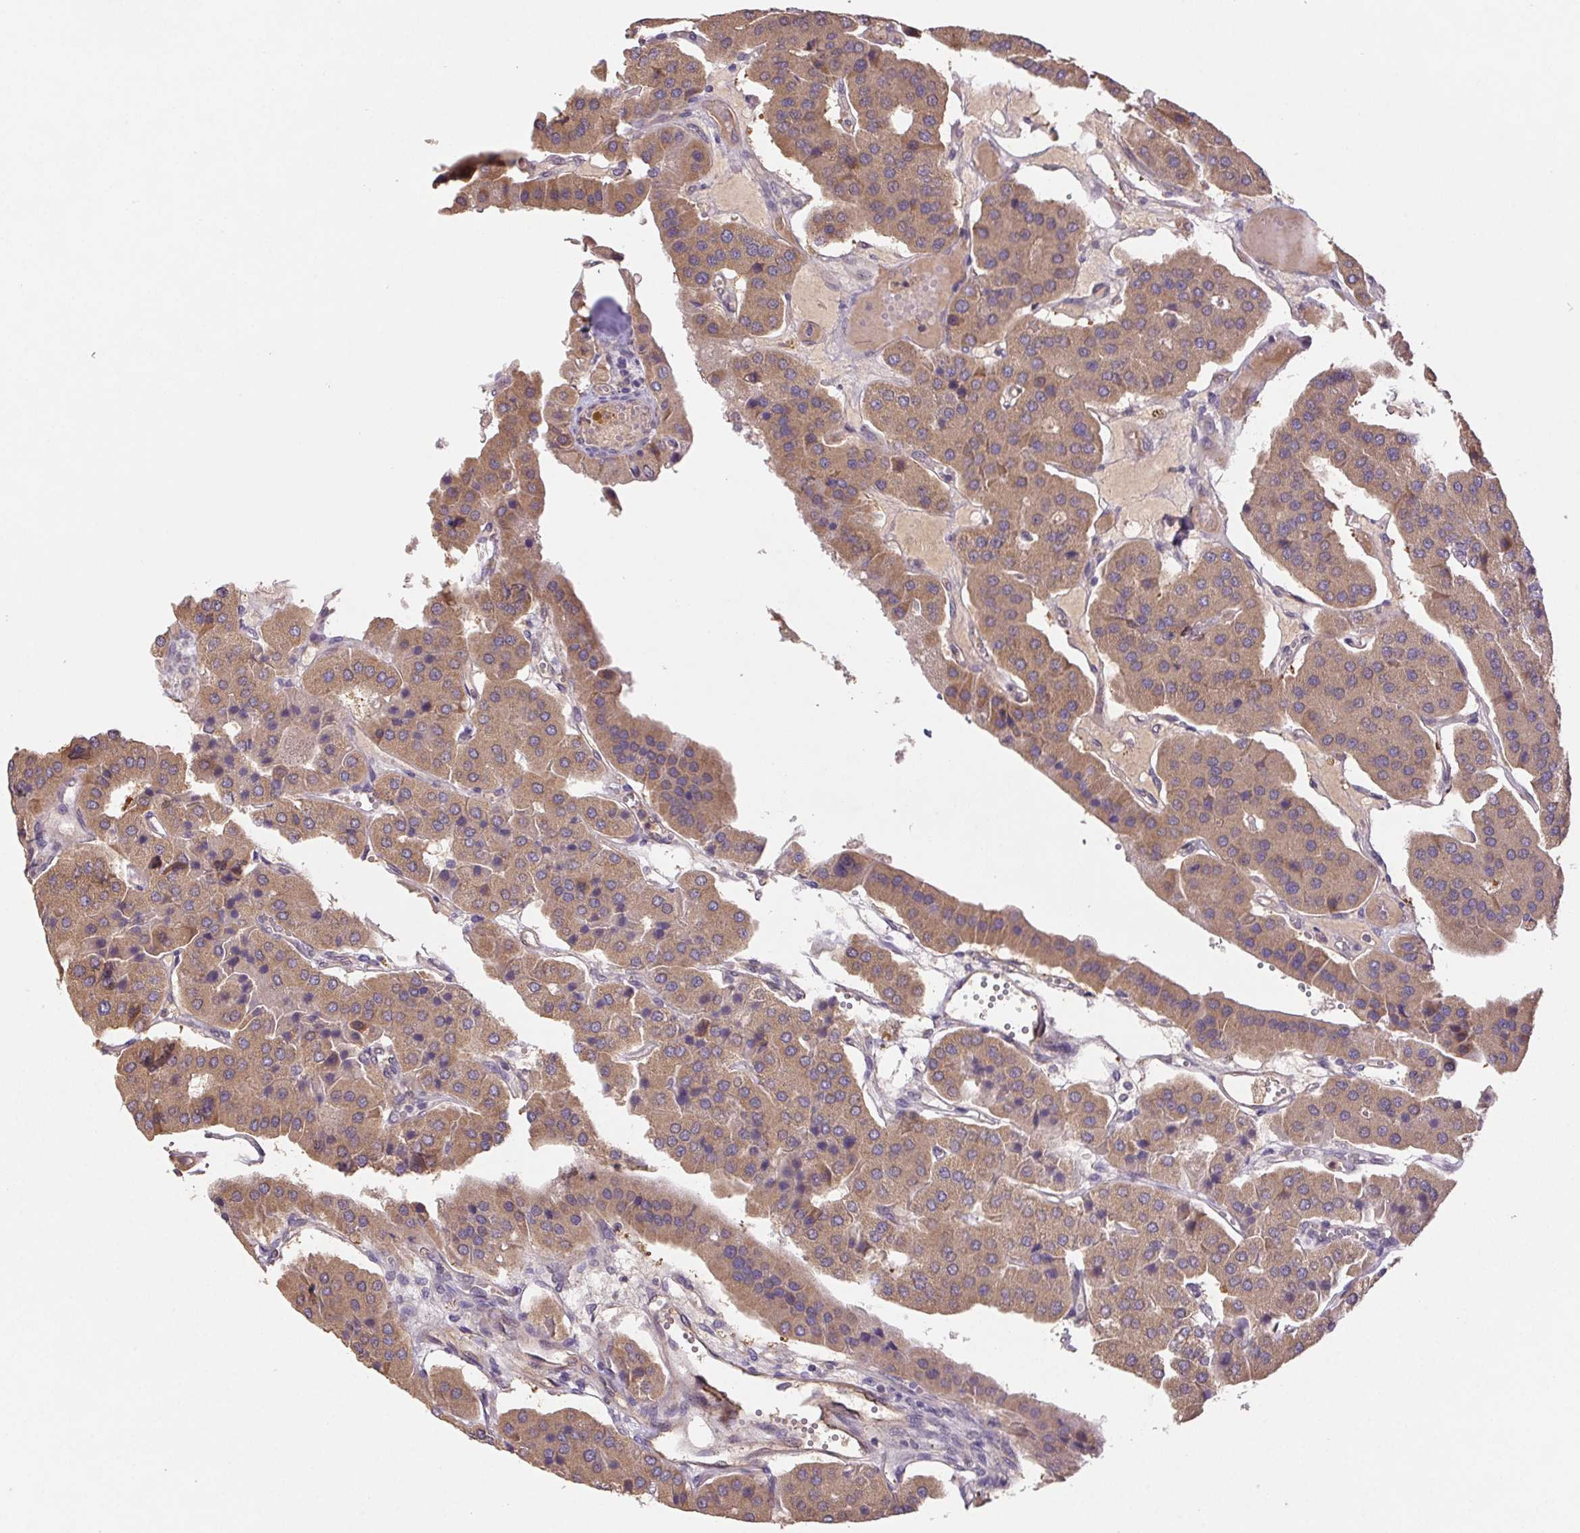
{"staining": {"intensity": "moderate", "quantity": ">75%", "location": "cytoplasmic/membranous"}, "tissue": "parathyroid gland", "cell_type": "Glandular cells", "image_type": "normal", "snomed": [{"axis": "morphology", "description": "Normal tissue, NOS"}, {"axis": "morphology", "description": "Adenoma, NOS"}, {"axis": "topography", "description": "Parathyroid gland"}], "caption": "The micrograph demonstrates staining of normal parathyroid gland, revealing moderate cytoplasmic/membranous protein staining (brown color) within glandular cells. The staining was performed using DAB (3,3'-diaminobenzidine) to visualize the protein expression in brown, while the nuclei were stained in blue with hematoxylin (Magnification: 20x).", "gene": "RAB11A", "patient": {"sex": "female", "age": 86}}